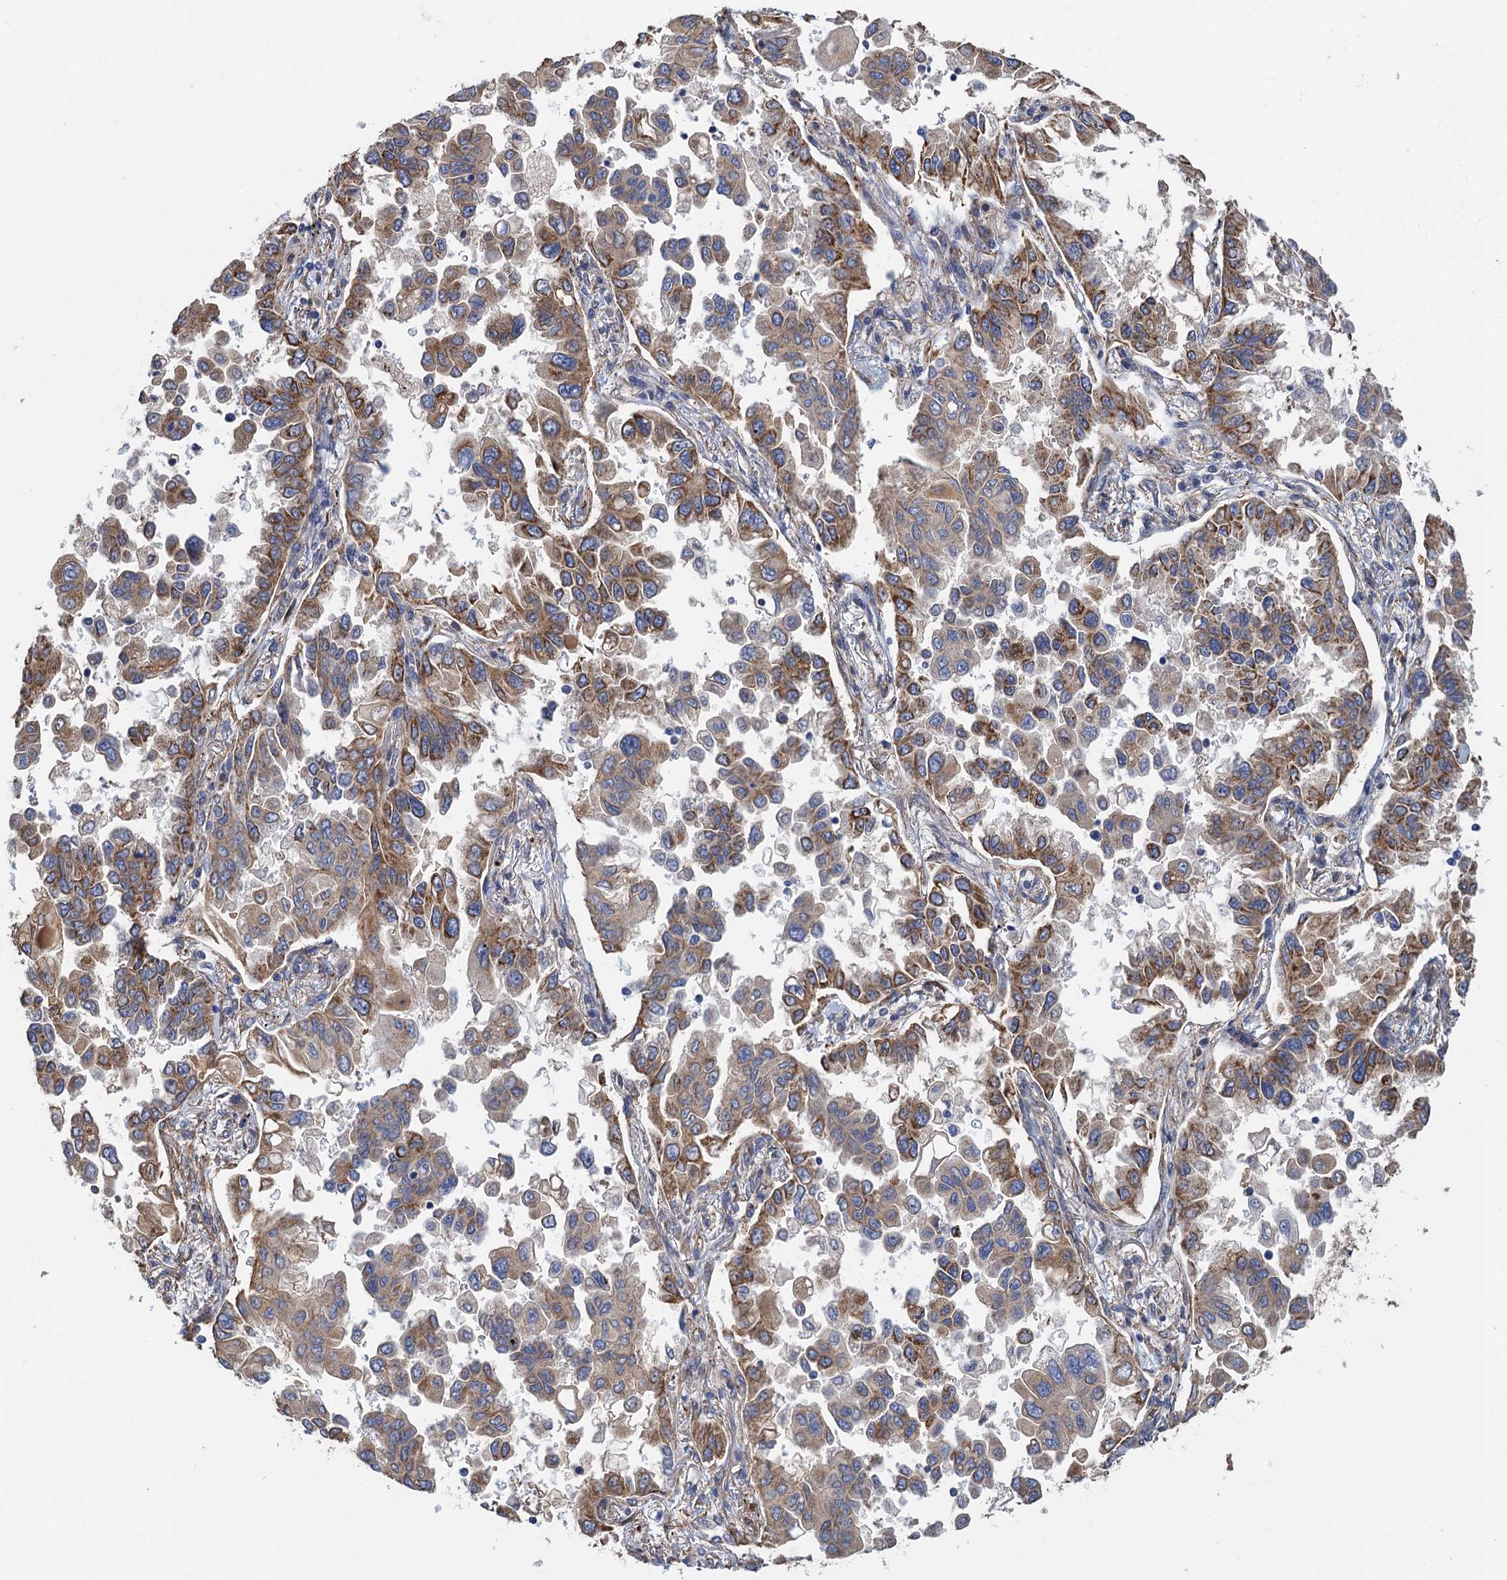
{"staining": {"intensity": "moderate", "quantity": ">75%", "location": "cytoplasmic/membranous"}, "tissue": "lung cancer", "cell_type": "Tumor cells", "image_type": "cancer", "snomed": [{"axis": "morphology", "description": "Adenocarcinoma, NOS"}, {"axis": "topography", "description": "Lung"}], "caption": "Brown immunohistochemical staining in human lung adenocarcinoma demonstrates moderate cytoplasmic/membranous staining in approximately >75% of tumor cells.", "gene": "GCSH", "patient": {"sex": "female", "age": 67}}